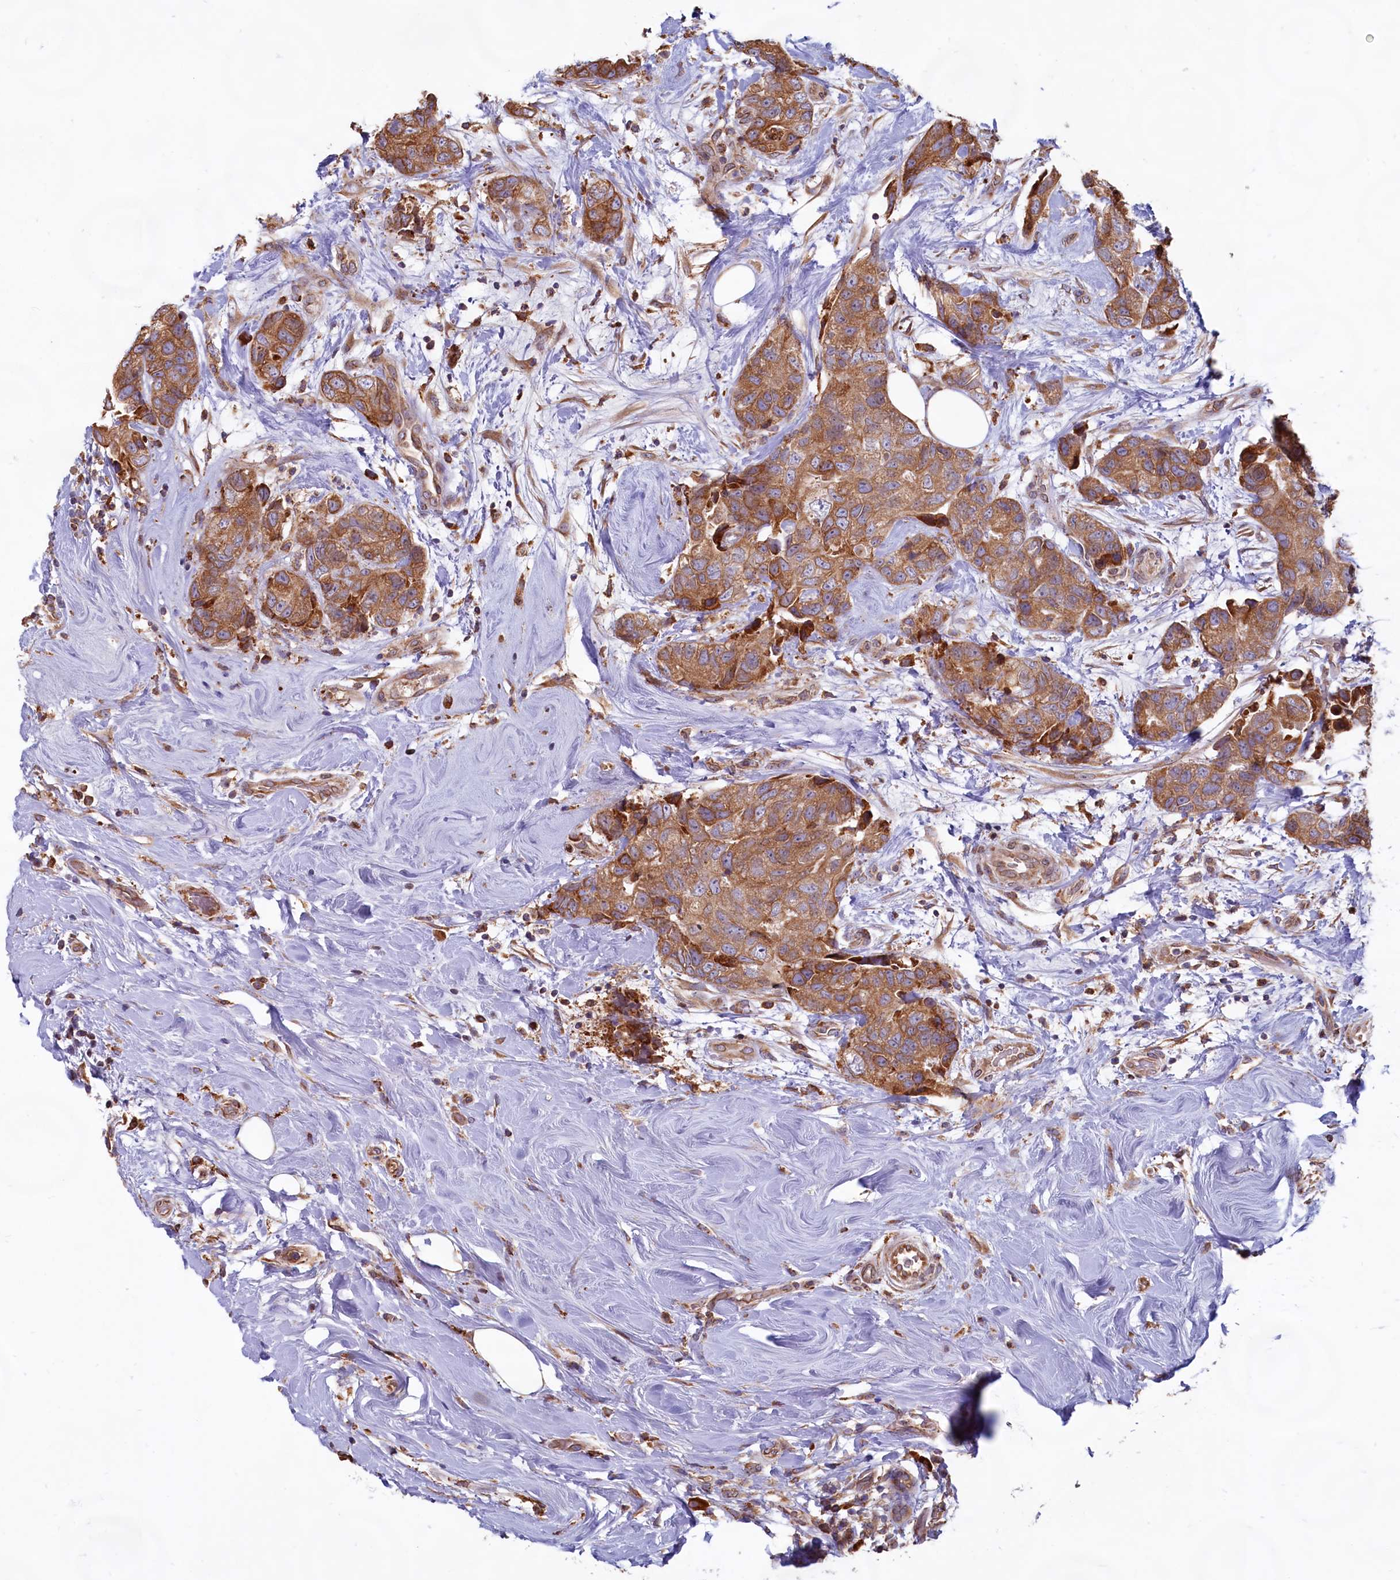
{"staining": {"intensity": "moderate", "quantity": ">75%", "location": "cytoplasmic/membranous"}, "tissue": "breast cancer", "cell_type": "Tumor cells", "image_type": "cancer", "snomed": [{"axis": "morphology", "description": "Duct carcinoma"}, {"axis": "topography", "description": "Breast"}], "caption": "Immunohistochemistry (DAB (3,3'-diaminobenzidine)) staining of human breast cancer reveals moderate cytoplasmic/membranous protein expression in about >75% of tumor cells.", "gene": "TBC1D19", "patient": {"sex": "female", "age": 62}}